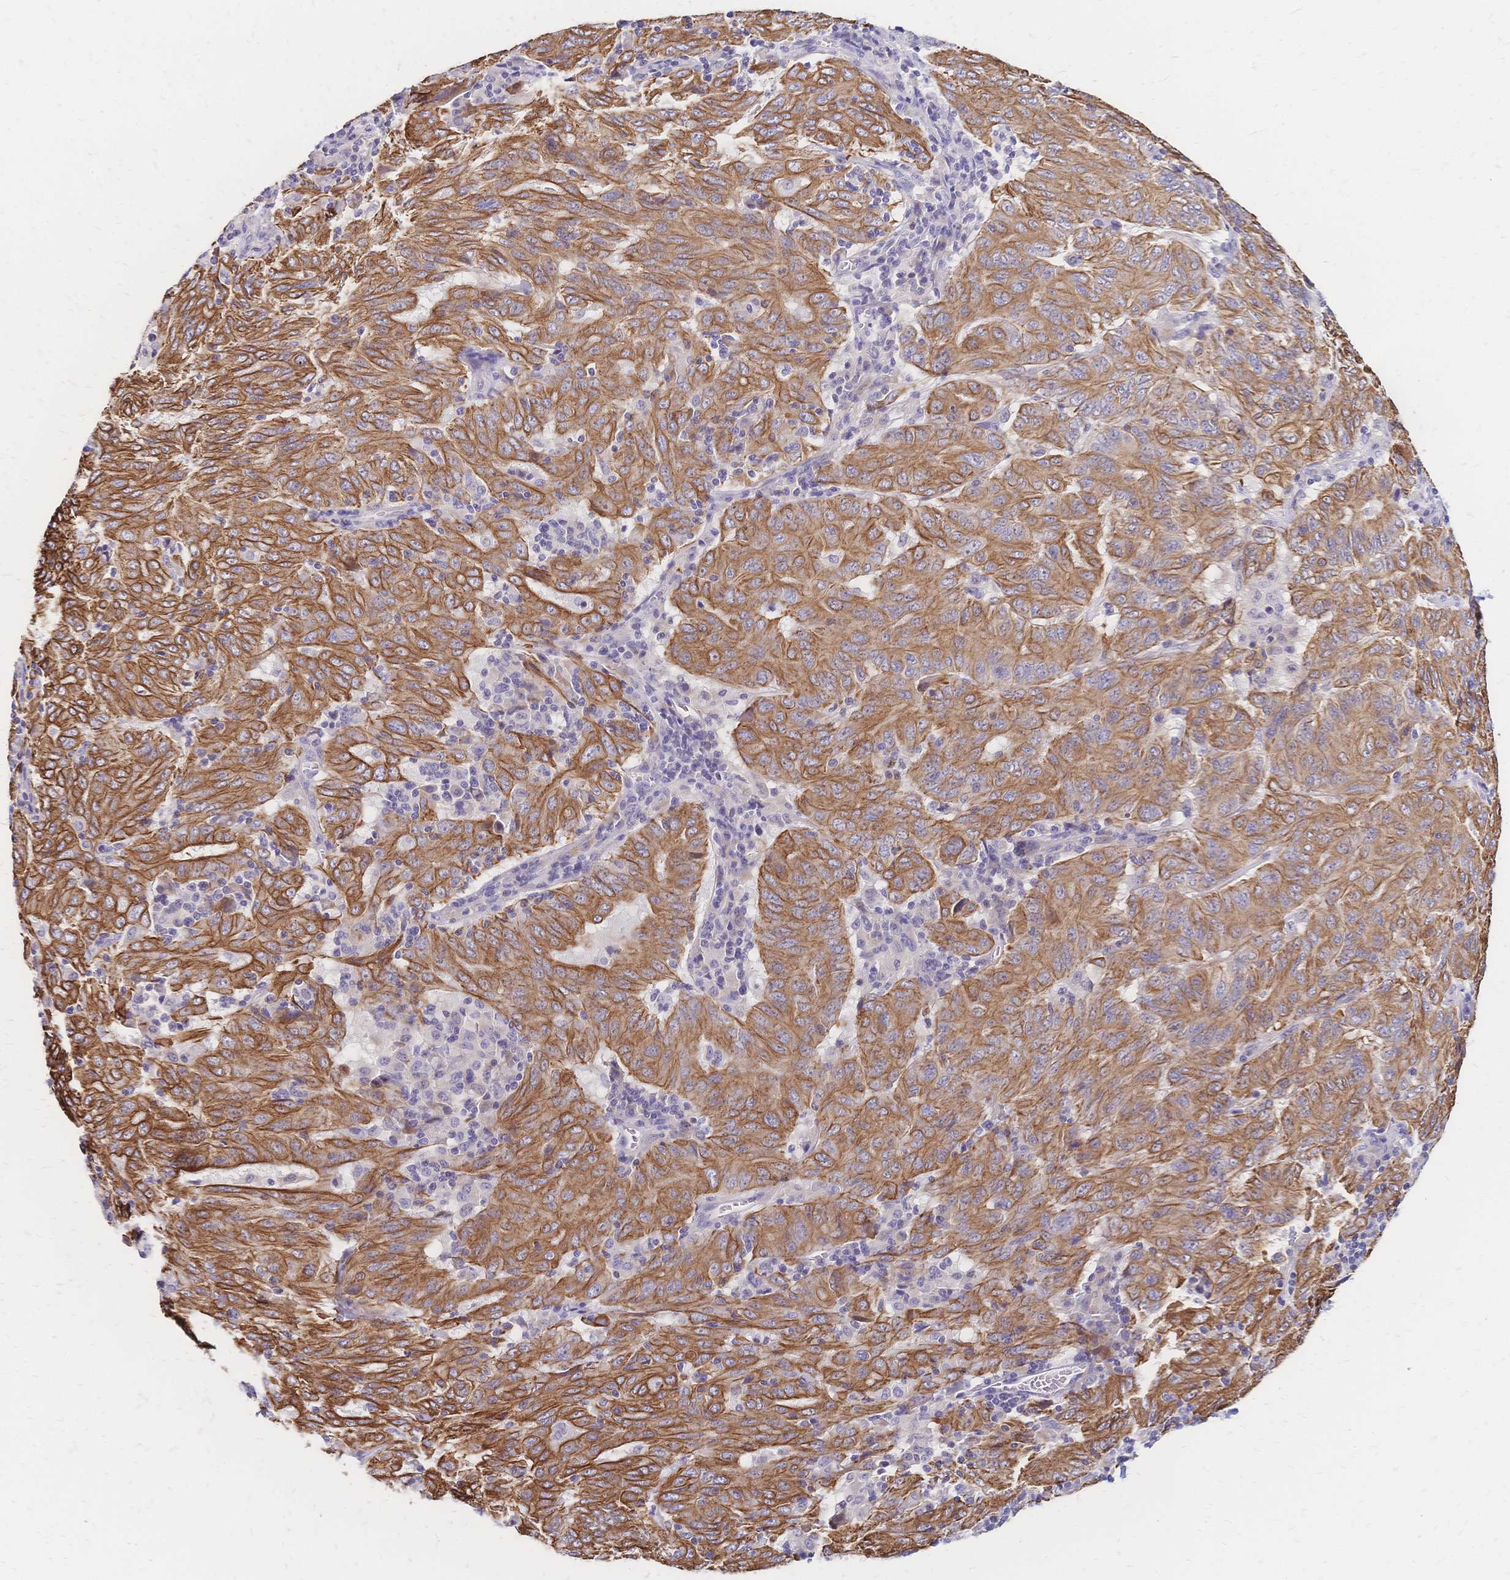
{"staining": {"intensity": "strong", "quantity": ">75%", "location": "cytoplasmic/membranous"}, "tissue": "pancreatic cancer", "cell_type": "Tumor cells", "image_type": "cancer", "snomed": [{"axis": "morphology", "description": "Adenocarcinoma, NOS"}, {"axis": "topography", "description": "Pancreas"}], "caption": "Tumor cells display strong cytoplasmic/membranous positivity in about >75% of cells in pancreatic cancer (adenocarcinoma).", "gene": "DTNB", "patient": {"sex": "male", "age": 63}}